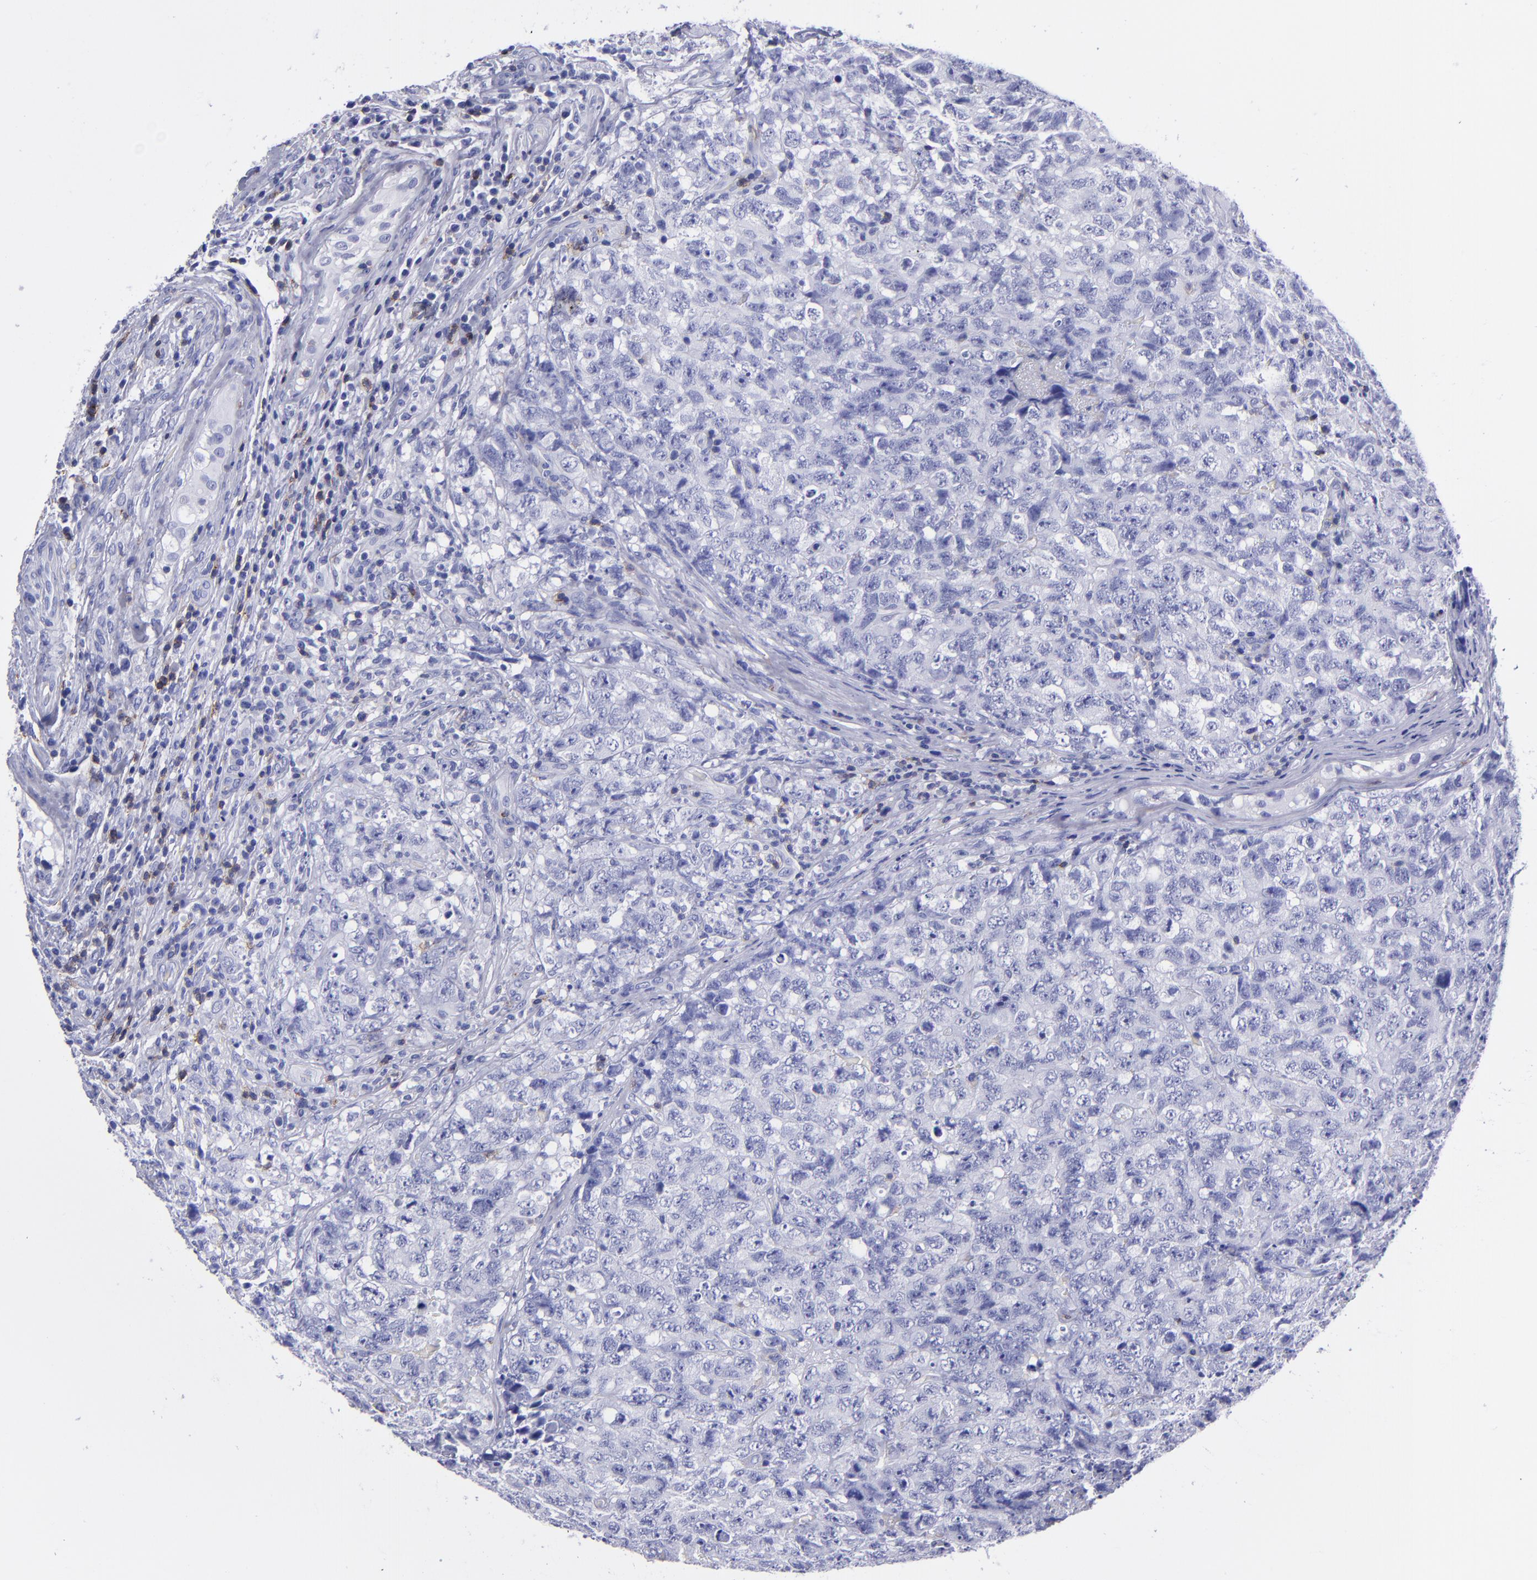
{"staining": {"intensity": "negative", "quantity": "none", "location": "none"}, "tissue": "testis cancer", "cell_type": "Tumor cells", "image_type": "cancer", "snomed": [{"axis": "morphology", "description": "Carcinoma, Embryonal, NOS"}, {"axis": "topography", "description": "Testis"}], "caption": "Testis cancer was stained to show a protein in brown. There is no significant expression in tumor cells. (DAB IHC, high magnification).", "gene": "CD6", "patient": {"sex": "male", "age": 31}}